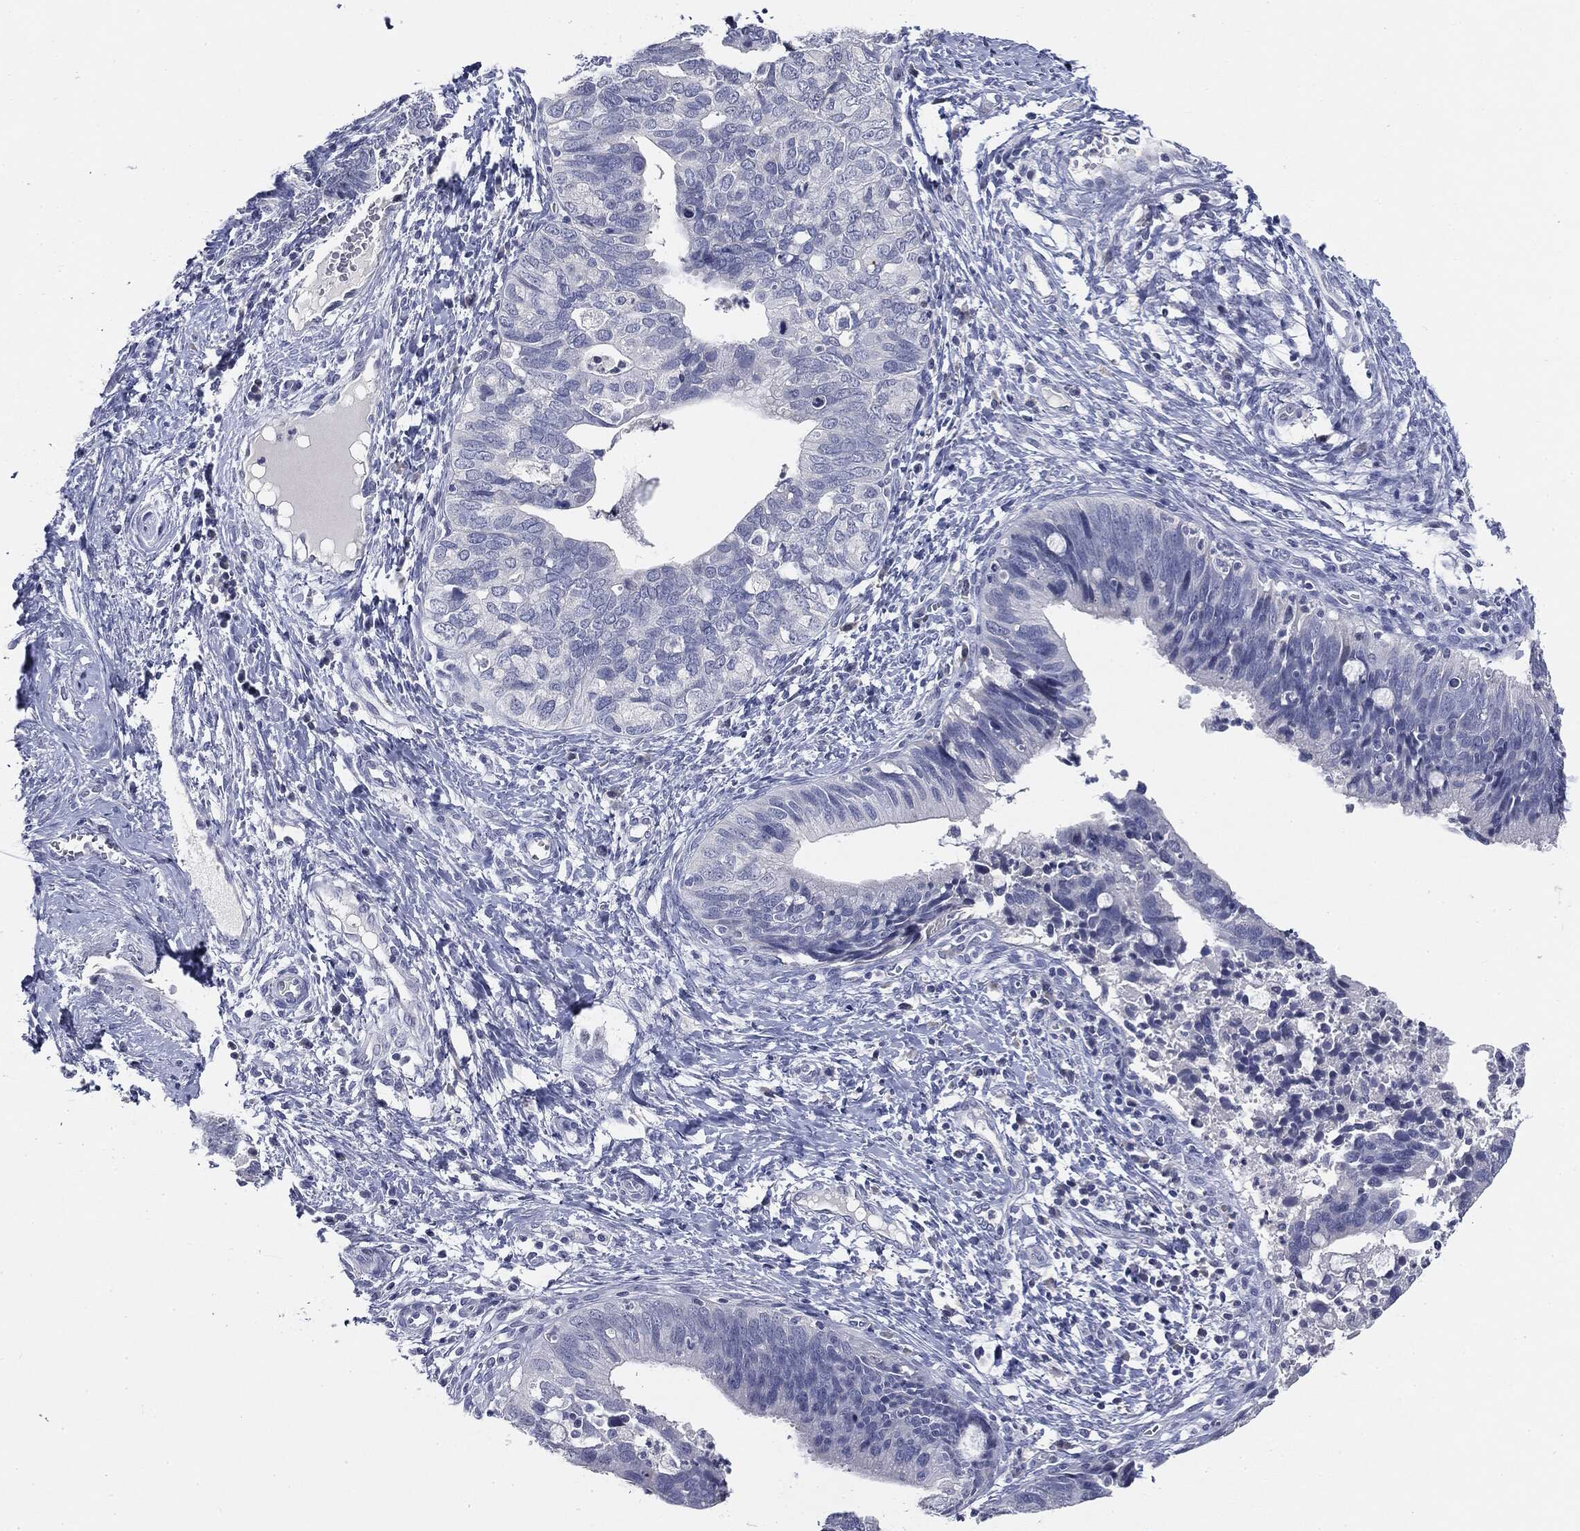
{"staining": {"intensity": "negative", "quantity": "none", "location": "none"}, "tissue": "cervical cancer", "cell_type": "Tumor cells", "image_type": "cancer", "snomed": [{"axis": "morphology", "description": "Adenocarcinoma, NOS"}, {"axis": "topography", "description": "Cervix"}], "caption": "A high-resolution histopathology image shows IHC staining of cervical cancer, which reveals no significant positivity in tumor cells.", "gene": "CGB1", "patient": {"sex": "female", "age": 42}}